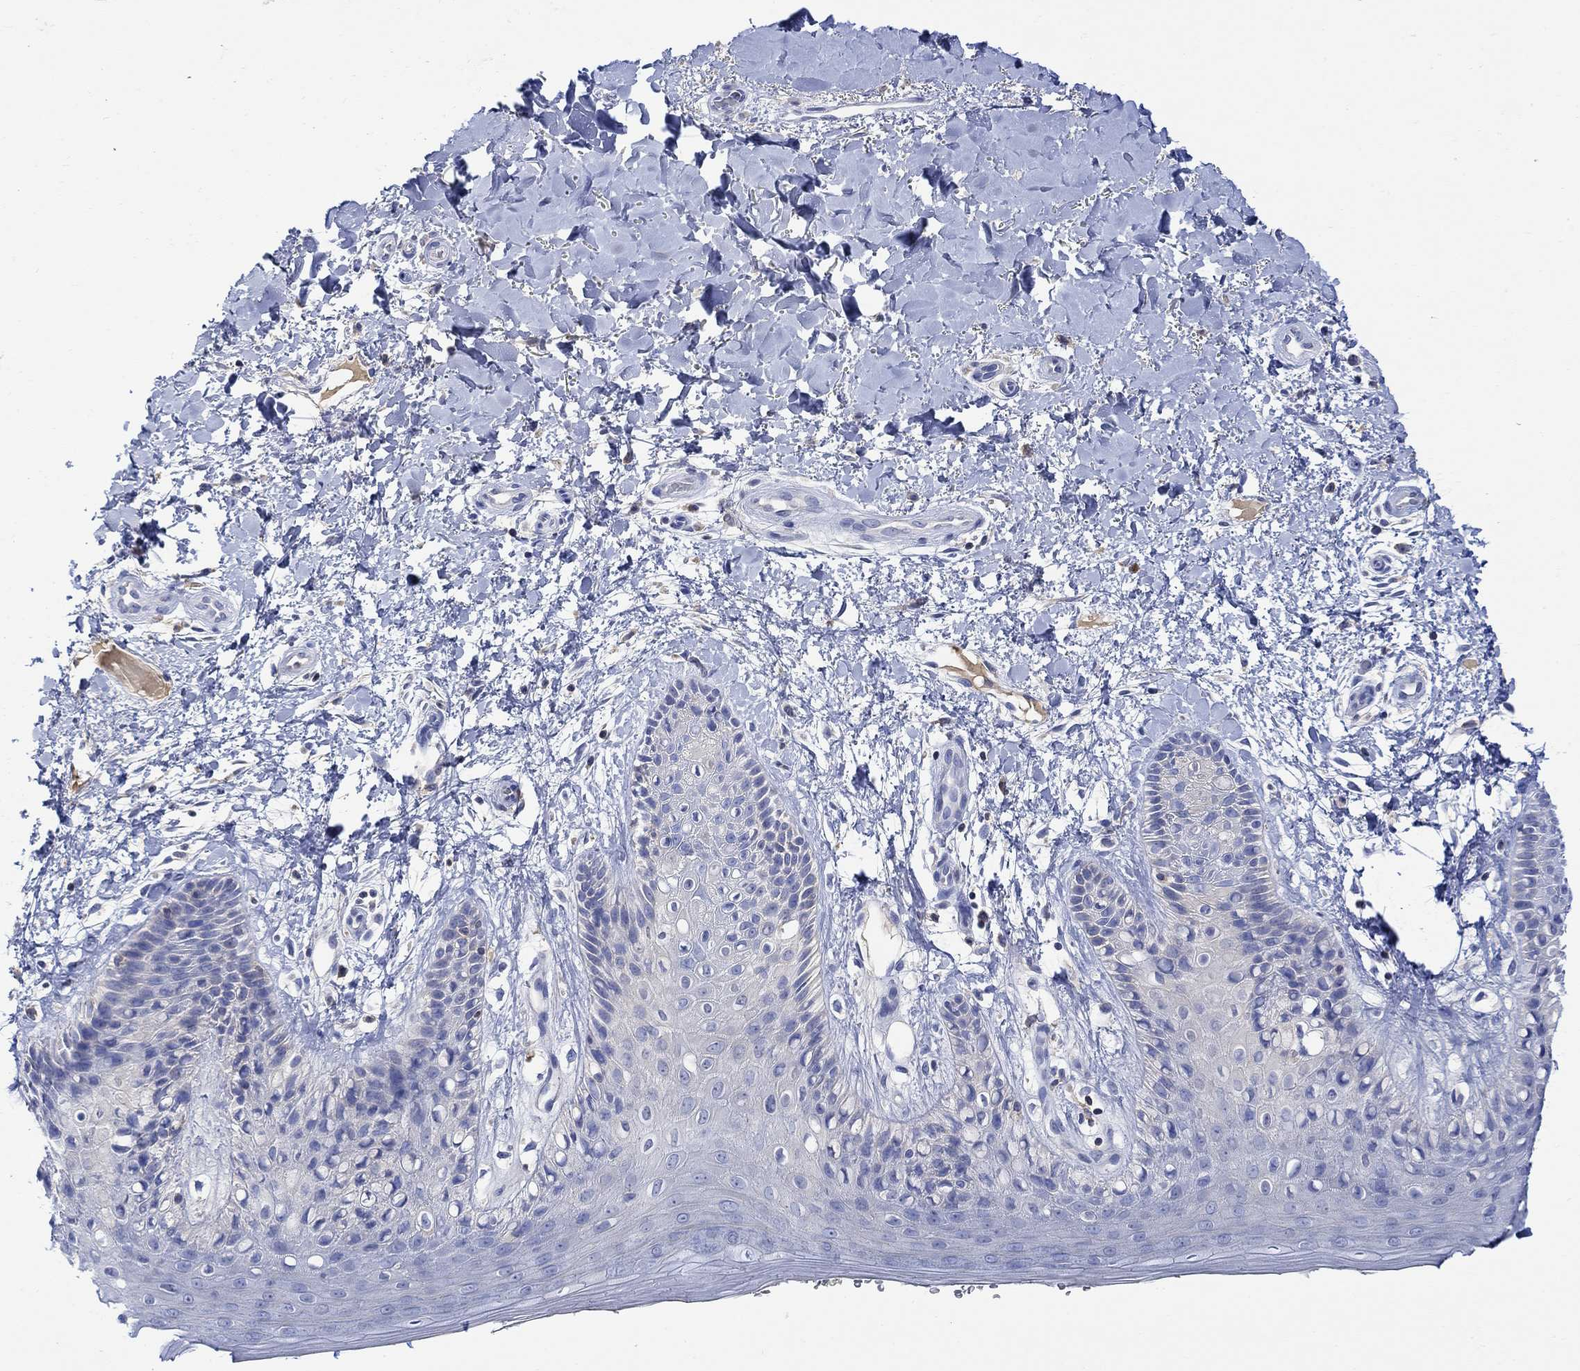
{"staining": {"intensity": "negative", "quantity": "none", "location": "none"}, "tissue": "skin", "cell_type": "Epidermal cells", "image_type": "normal", "snomed": [{"axis": "morphology", "description": "Normal tissue, NOS"}, {"axis": "topography", "description": "Anal"}], "caption": "IHC histopathology image of benign skin: human skin stained with DAB reveals no significant protein staining in epidermal cells. The staining is performed using DAB (3,3'-diaminobenzidine) brown chromogen with nuclei counter-stained in using hematoxylin.", "gene": "GCM1", "patient": {"sex": "male", "age": 36}}